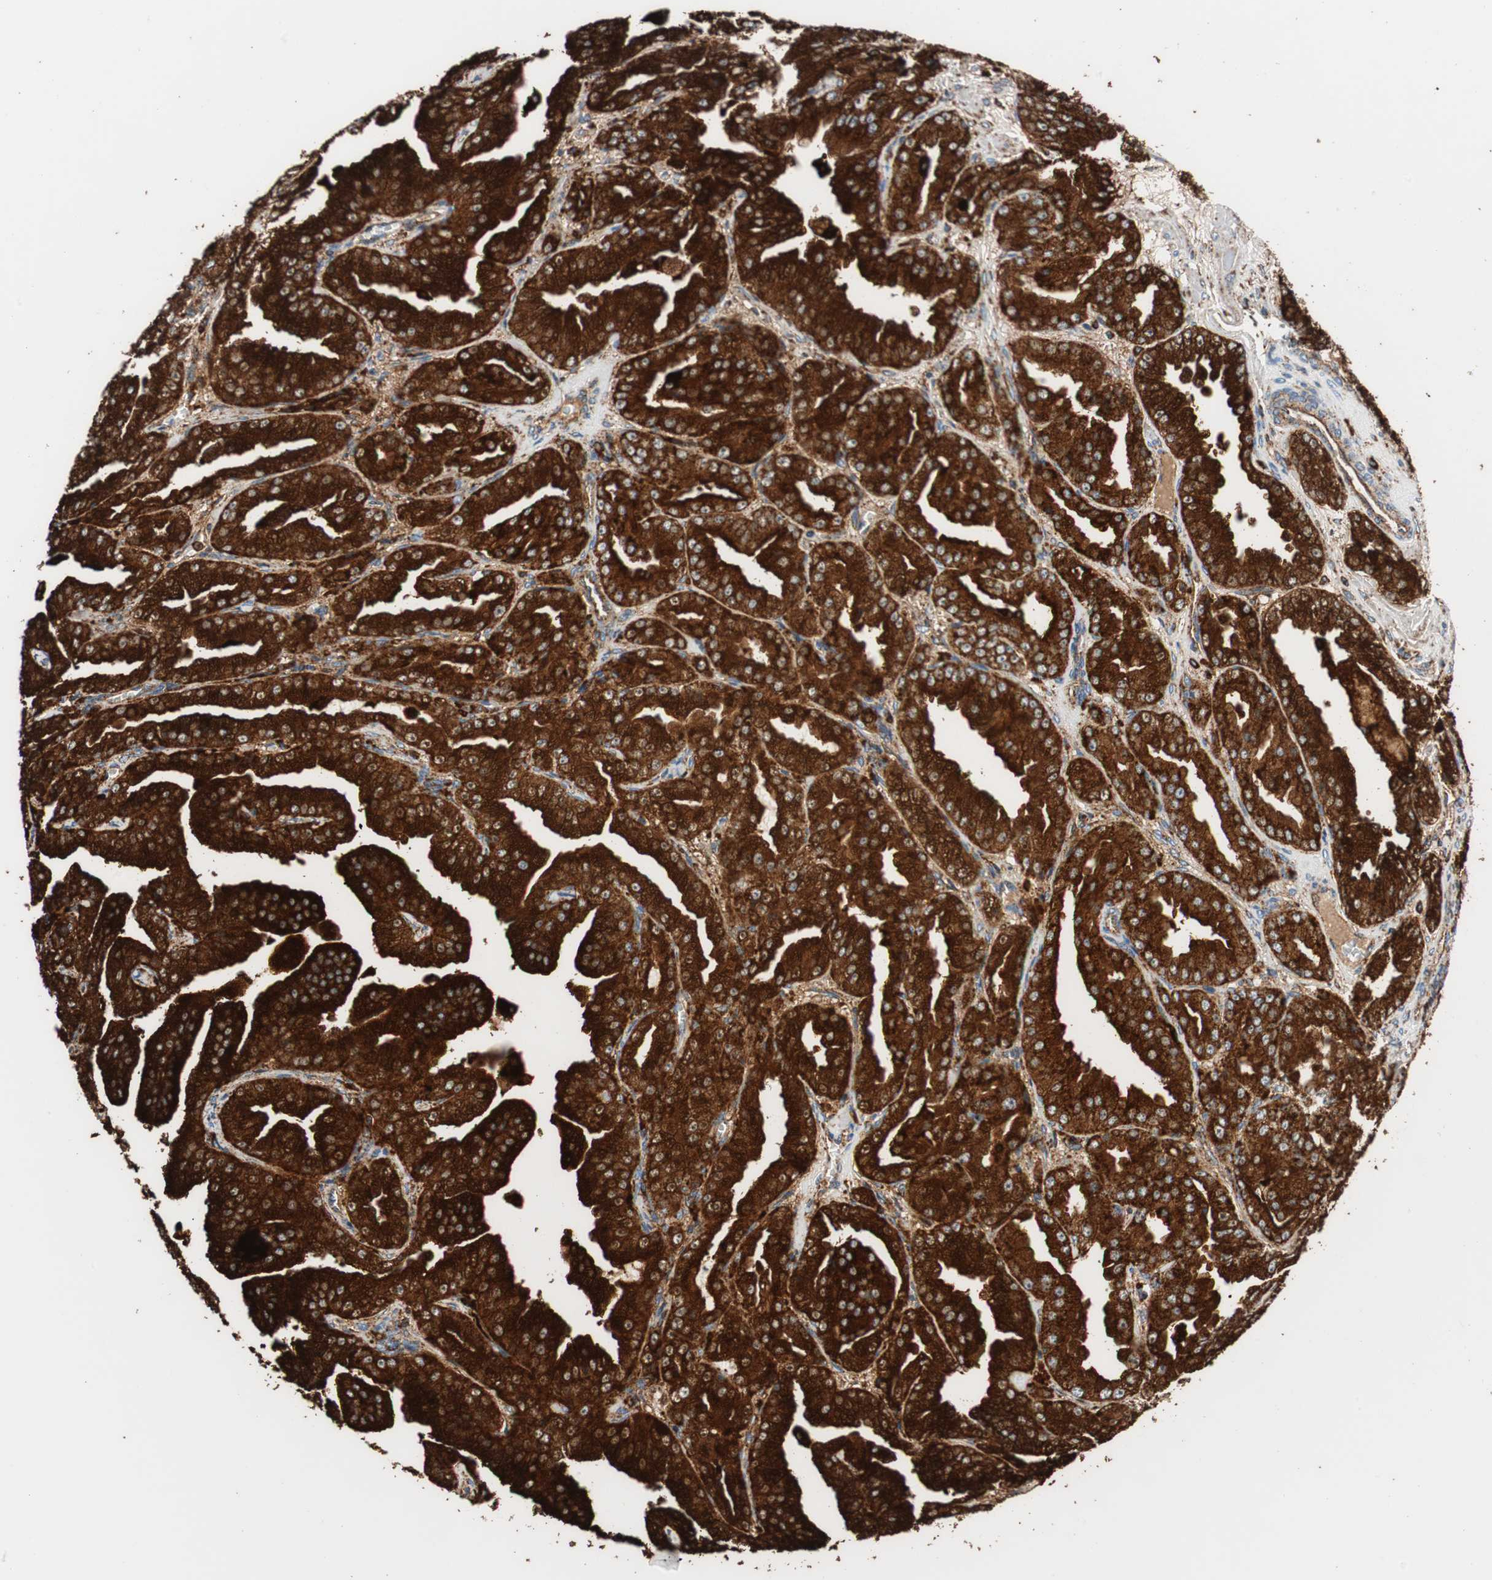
{"staining": {"intensity": "strong", "quantity": ">75%", "location": "cytoplasmic/membranous"}, "tissue": "prostate cancer", "cell_type": "Tumor cells", "image_type": "cancer", "snomed": [{"axis": "morphology", "description": "Adenocarcinoma, High grade"}, {"axis": "topography", "description": "Prostate"}], "caption": "Immunohistochemical staining of prostate high-grade adenocarcinoma exhibits high levels of strong cytoplasmic/membranous protein expression in approximately >75% of tumor cells. The staining is performed using DAB brown chromogen to label protein expression. The nuclei are counter-stained blue using hematoxylin.", "gene": "LAMP1", "patient": {"sex": "male", "age": 61}}